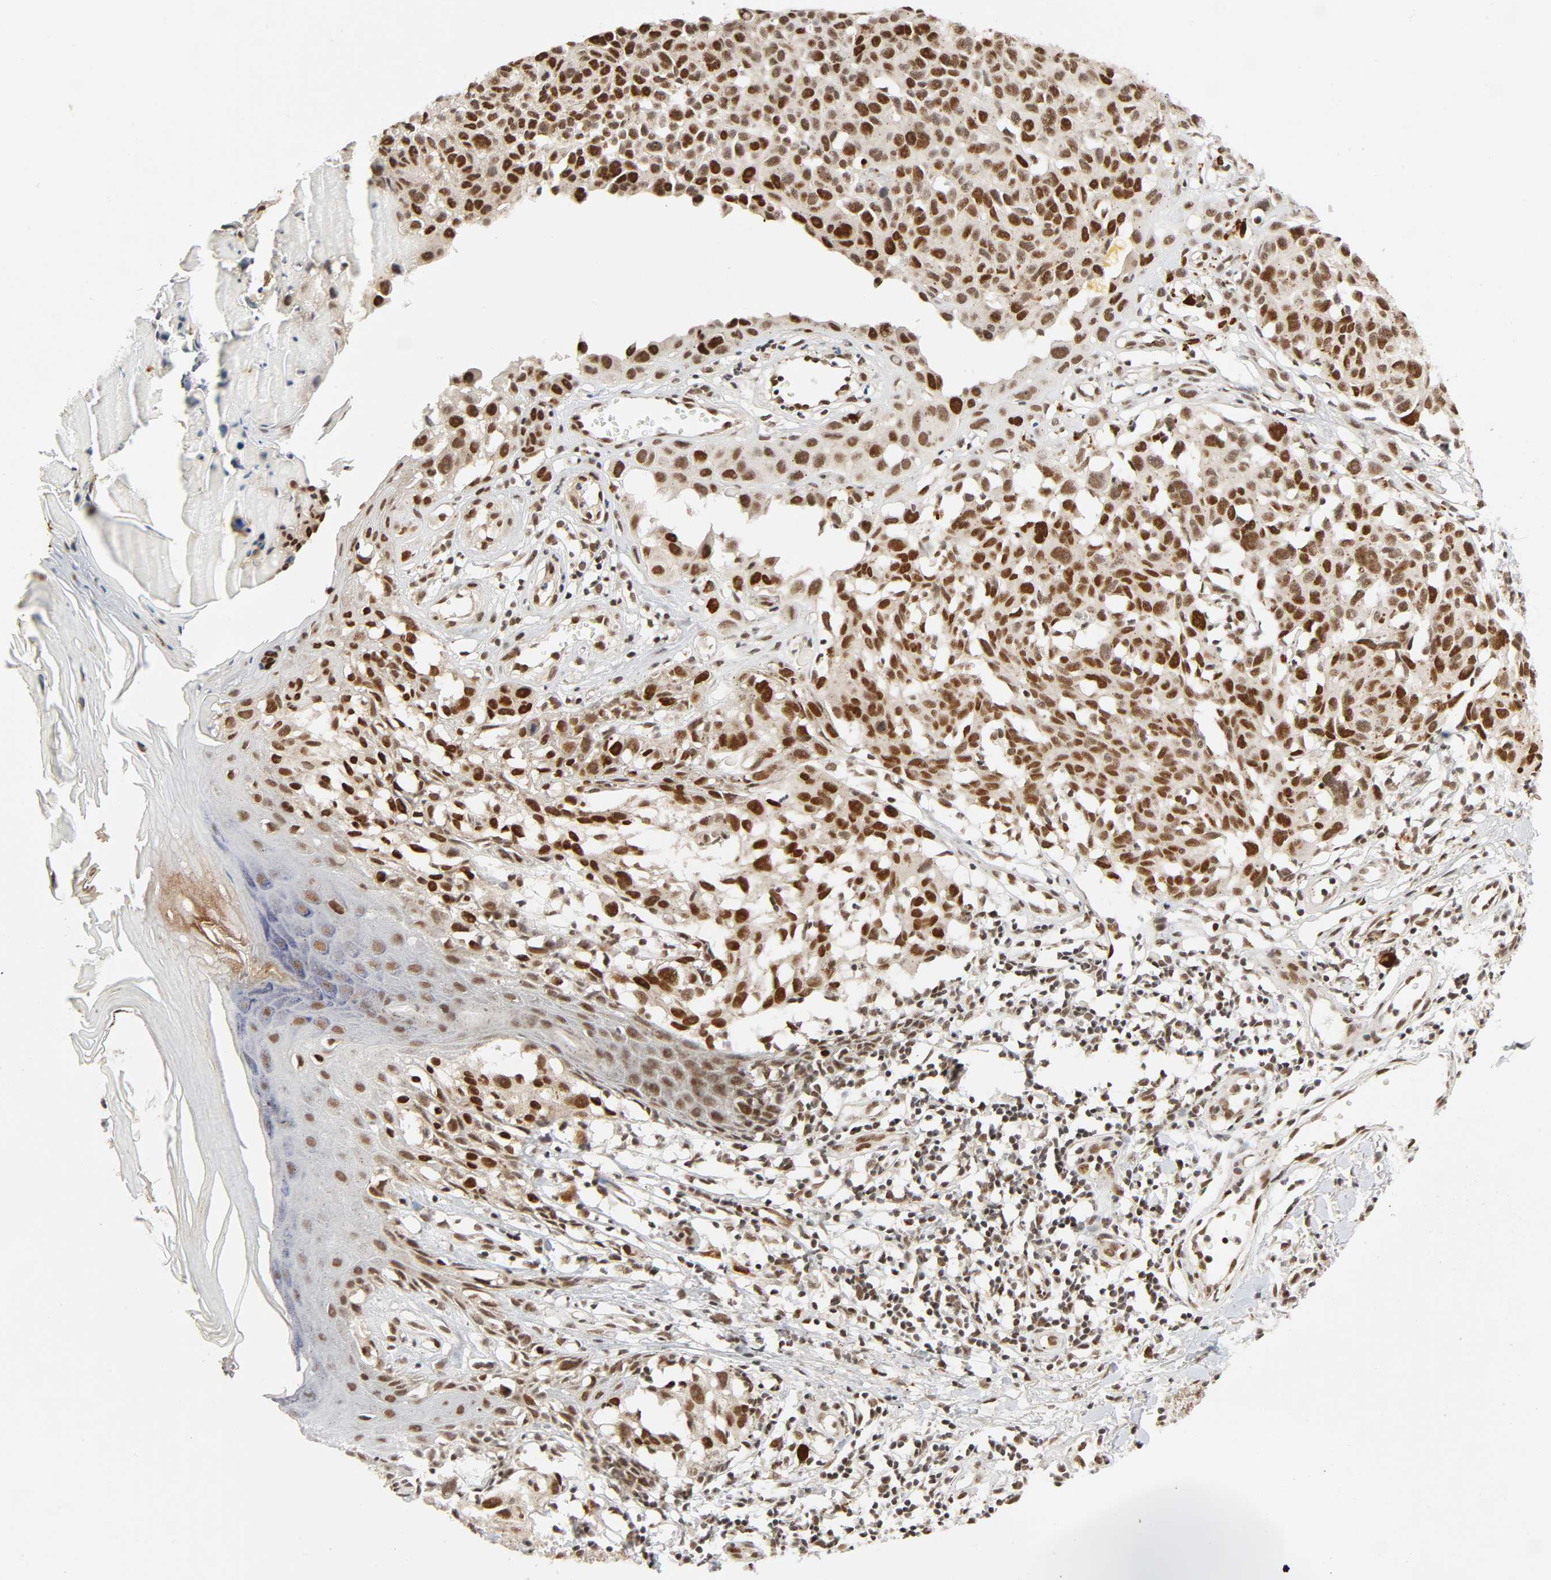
{"staining": {"intensity": "strong", "quantity": ">75%", "location": "nuclear"}, "tissue": "melanoma", "cell_type": "Tumor cells", "image_type": "cancer", "snomed": [{"axis": "morphology", "description": "Malignant melanoma, NOS"}, {"axis": "topography", "description": "Skin"}], "caption": "Protein positivity by immunohistochemistry (IHC) reveals strong nuclear staining in about >75% of tumor cells in melanoma.", "gene": "SMARCD1", "patient": {"sex": "female", "age": 77}}